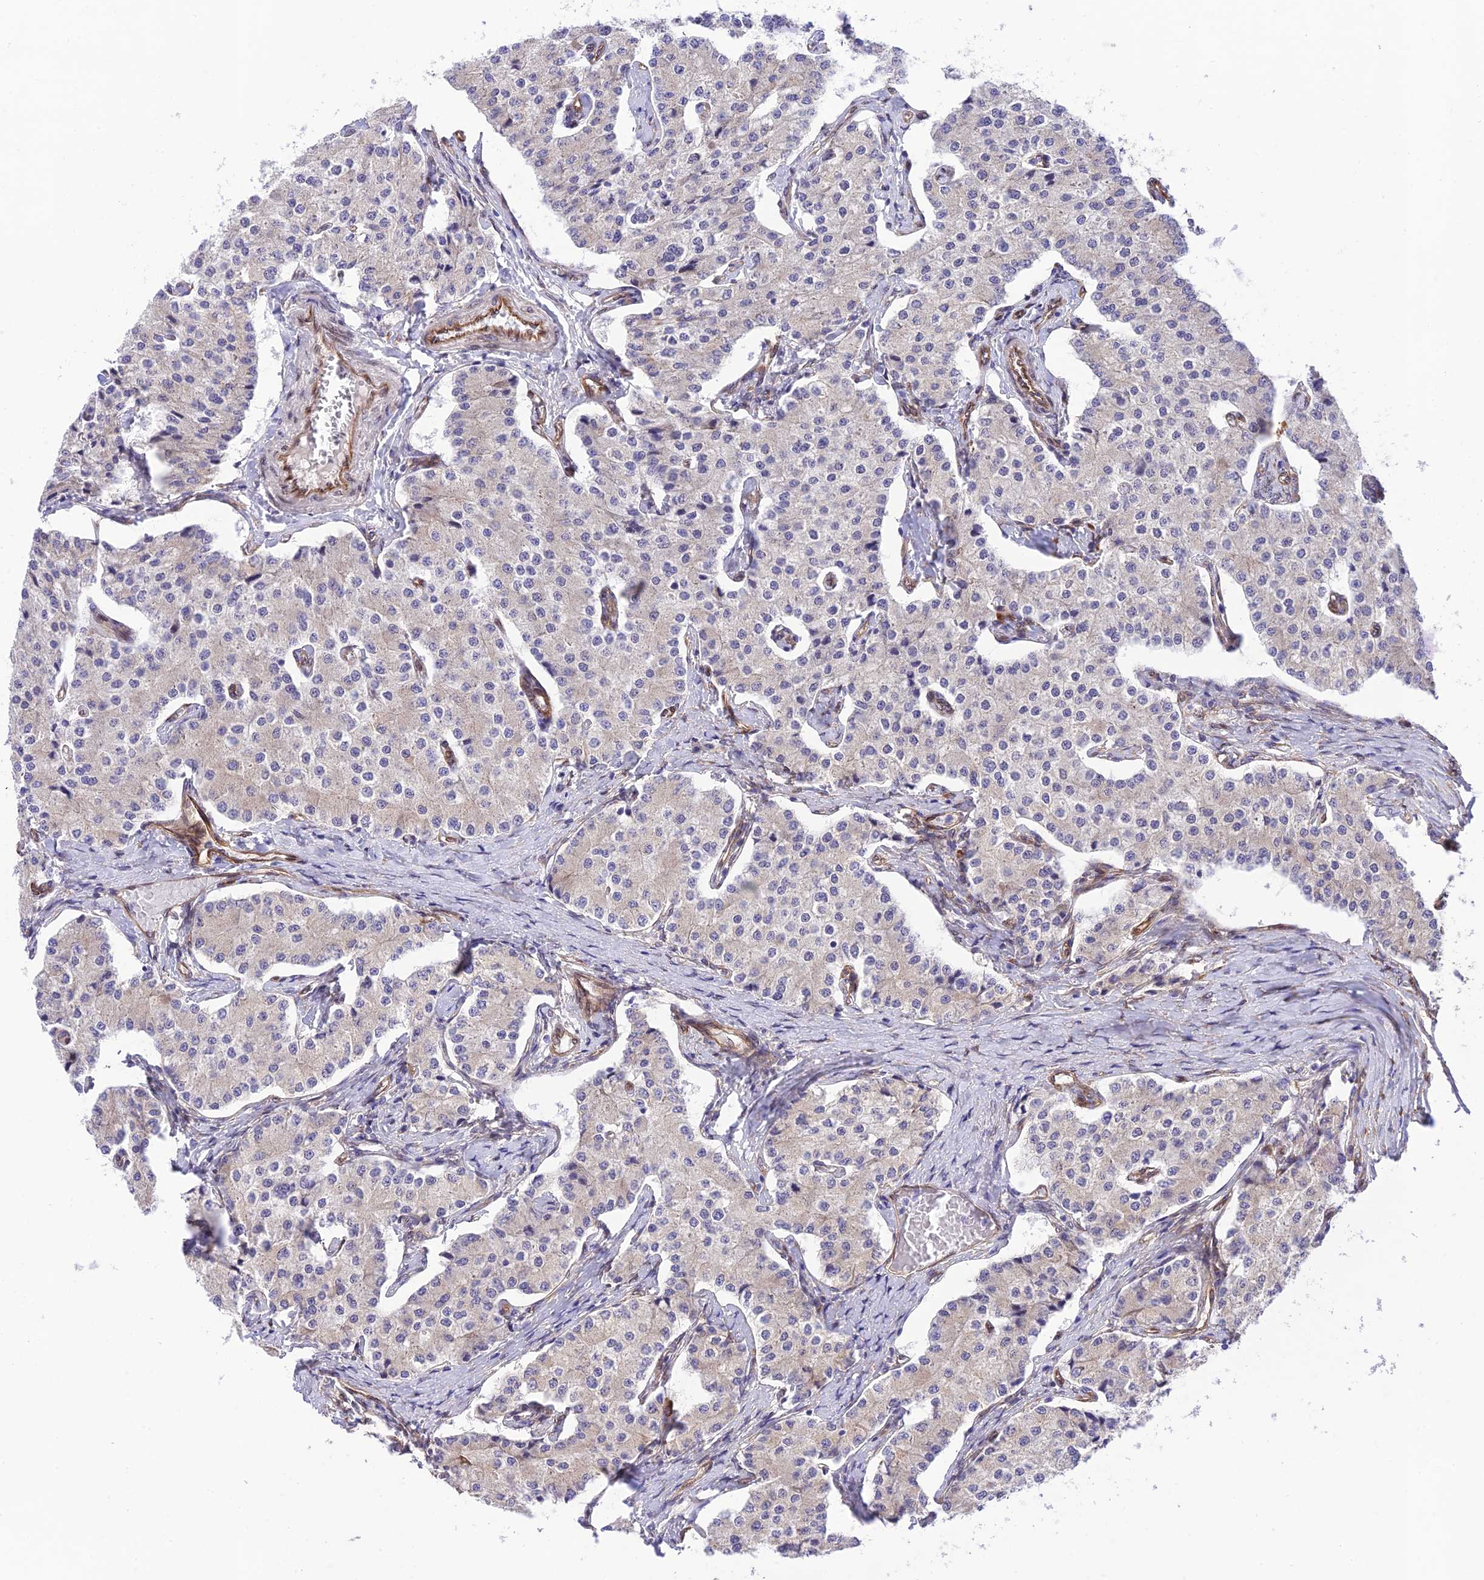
{"staining": {"intensity": "negative", "quantity": "none", "location": "none"}, "tissue": "carcinoid", "cell_type": "Tumor cells", "image_type": "cancer", "snomed": [{"axis": "morphology", "description": "Carcinoid, malignant, NOS"}, {"axis": "topography", "description": "Colon"}], "caption": "The image displays no significant expression in tumor cells of carcinoid.", "gene": "EXOC3L4", "patient": {"sex": "female", "age": 52}}